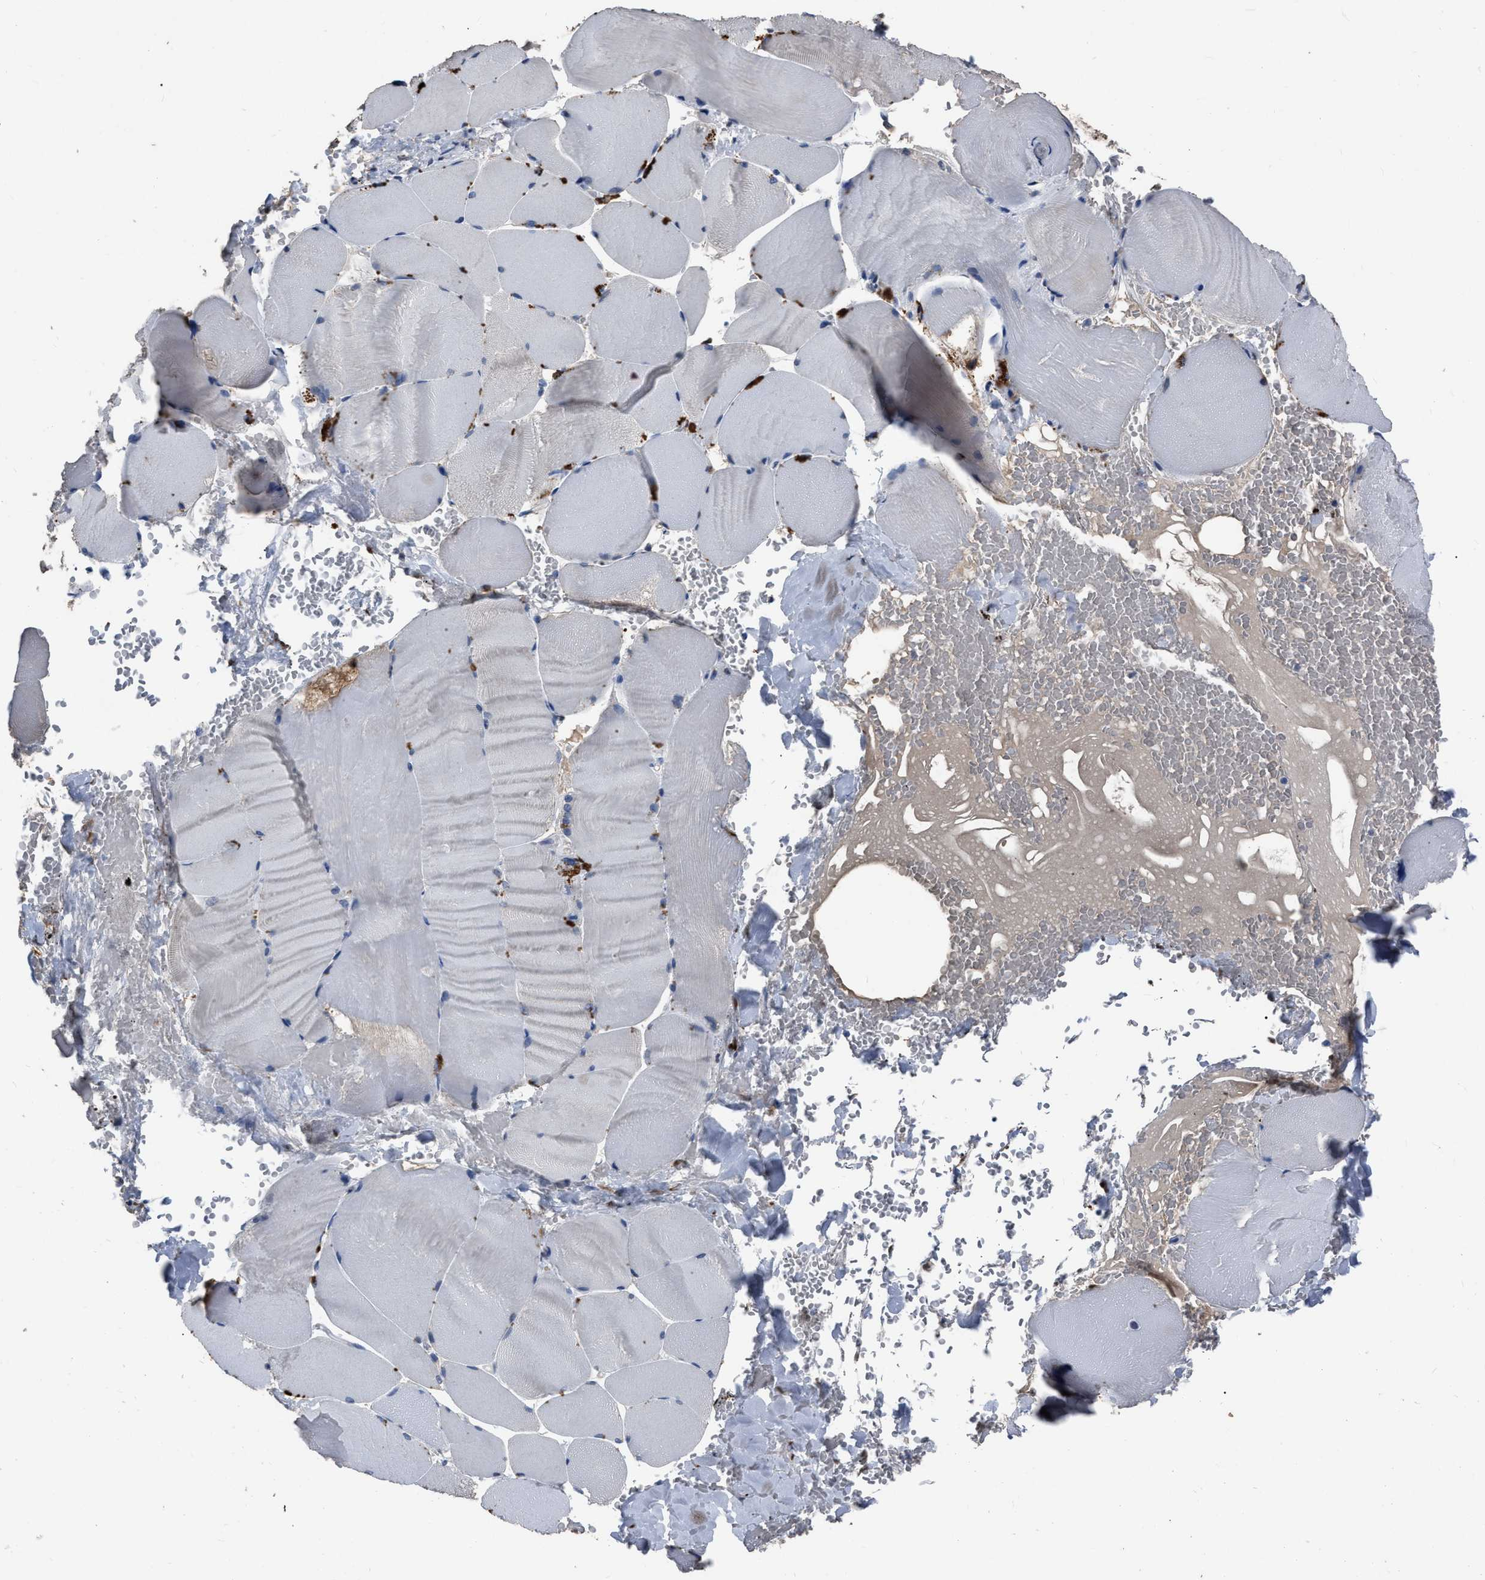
{"staining": {"intensity": "negative", "quantity": "none", "location": "none"}, "tissue": "skeletal muscle", "cell_type": "Myocytes", "image_type": "normal", "snomed": [{"axis": "morphology", "description": "Normal tissue, NOS"}, {"axis": "topography", "description": "Skin"}, {"axis": "topography", "description": "Skeletal muscle"}], "caption": "The histopathology image shows no significant expression in myocytes of skeletal muscle.", "gene": "HABP2", "patient": {"sex": "male", "age": 83}}